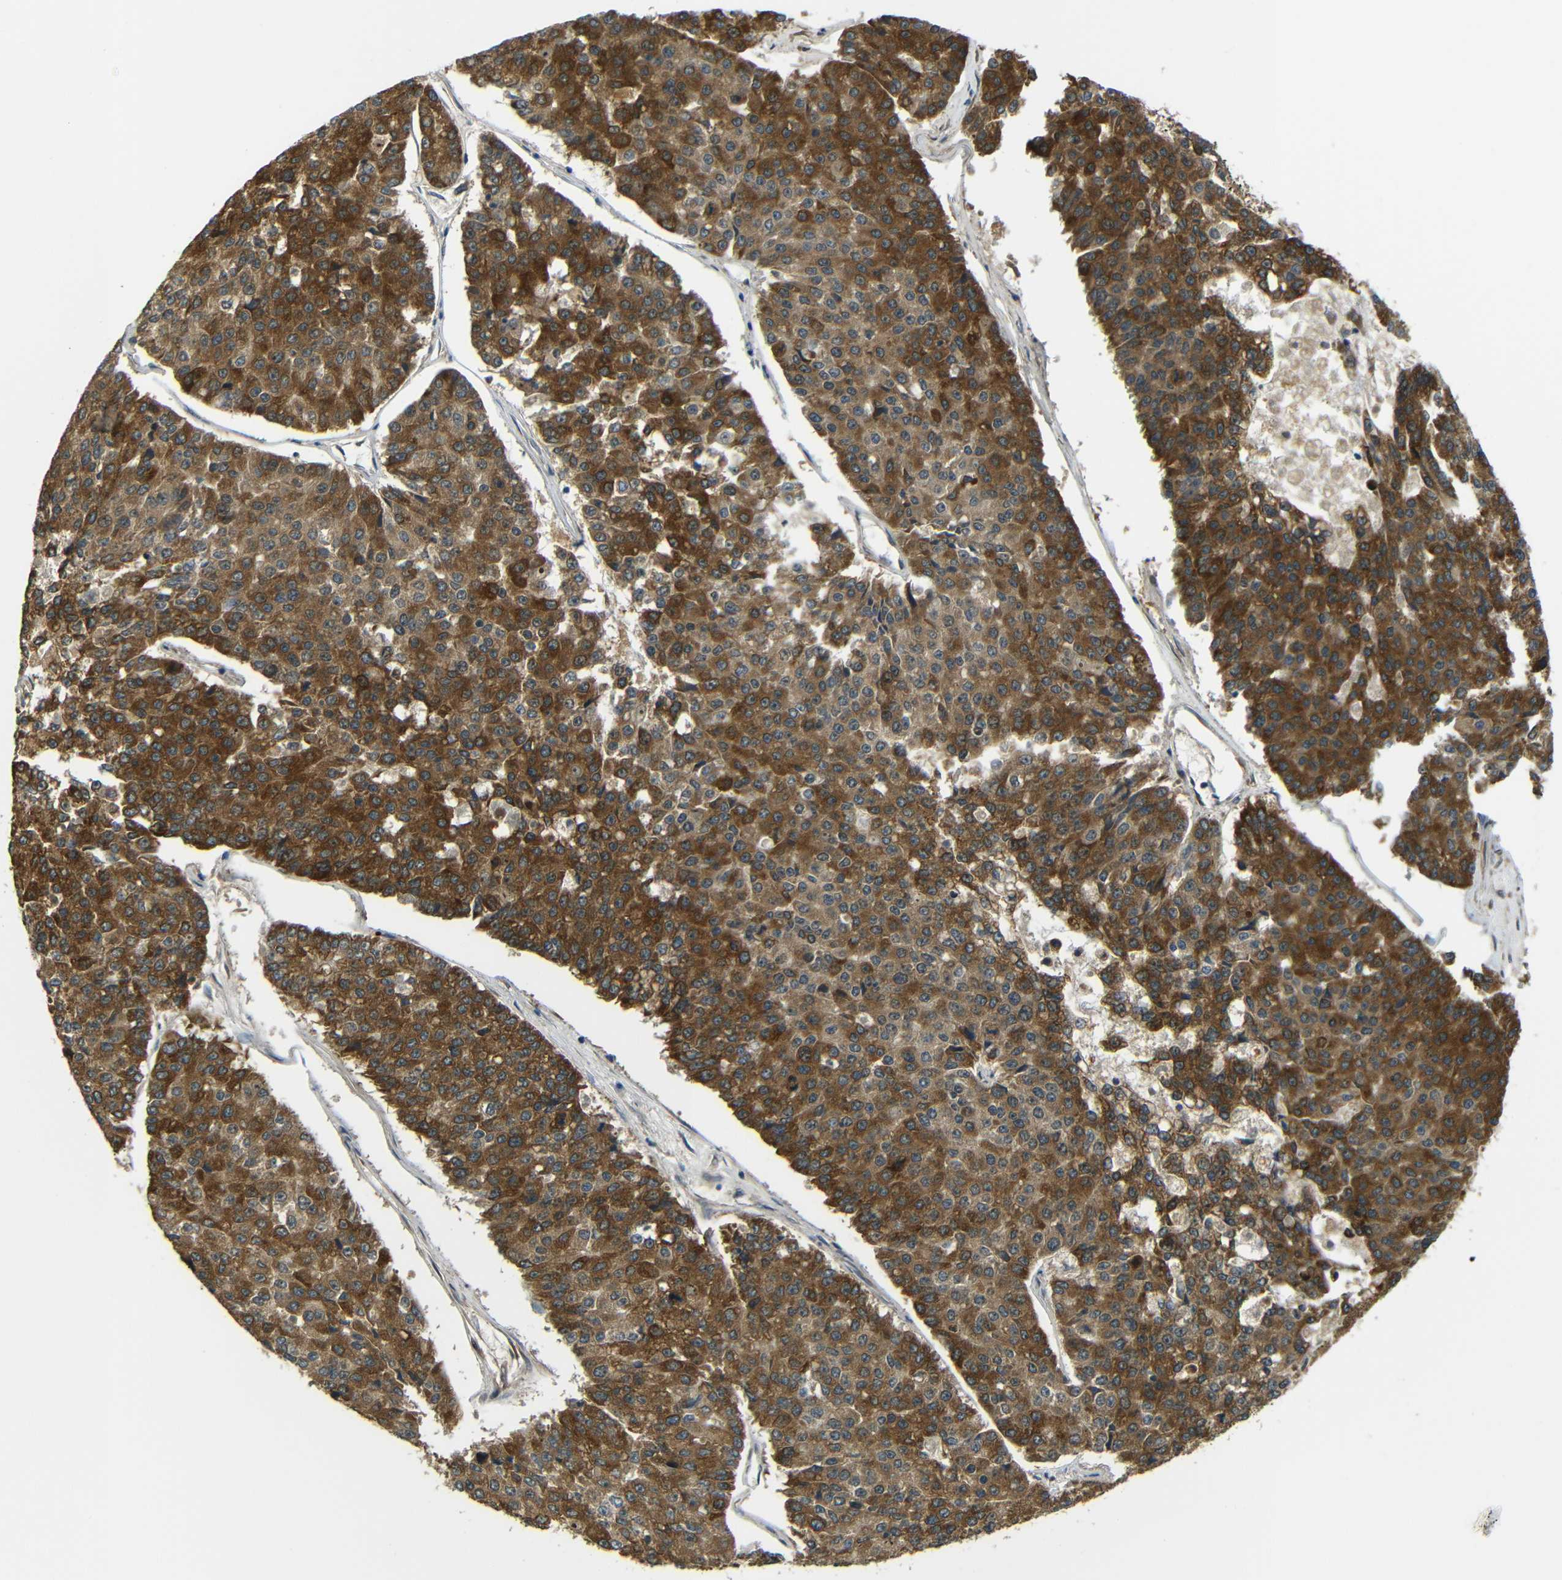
{"staining": {"intensity": "strong", "quantity": ">75%", "location": "cytoplasmic/membranous"}, "tissue": "pancreatic cancer", "cell_type": "Tumor cells", "image_type": "cancer", "snomed": [{"axis": "morphology", "description": "Adenocarcinoma, NOS"}, {"axis": "topography", "description": "Pancreas"}], "caption": "Immunohistochemistry (IHC) histopathology image of human pancreatic cancer (adenocarcinoma) stained for a protein (brown), which demonstrates high levels of strong cytoplasmic/membranous positivity in about >75% of tumor cells.", "gene": "VAPB", "patient": {"sex": "male", "age": 50}}